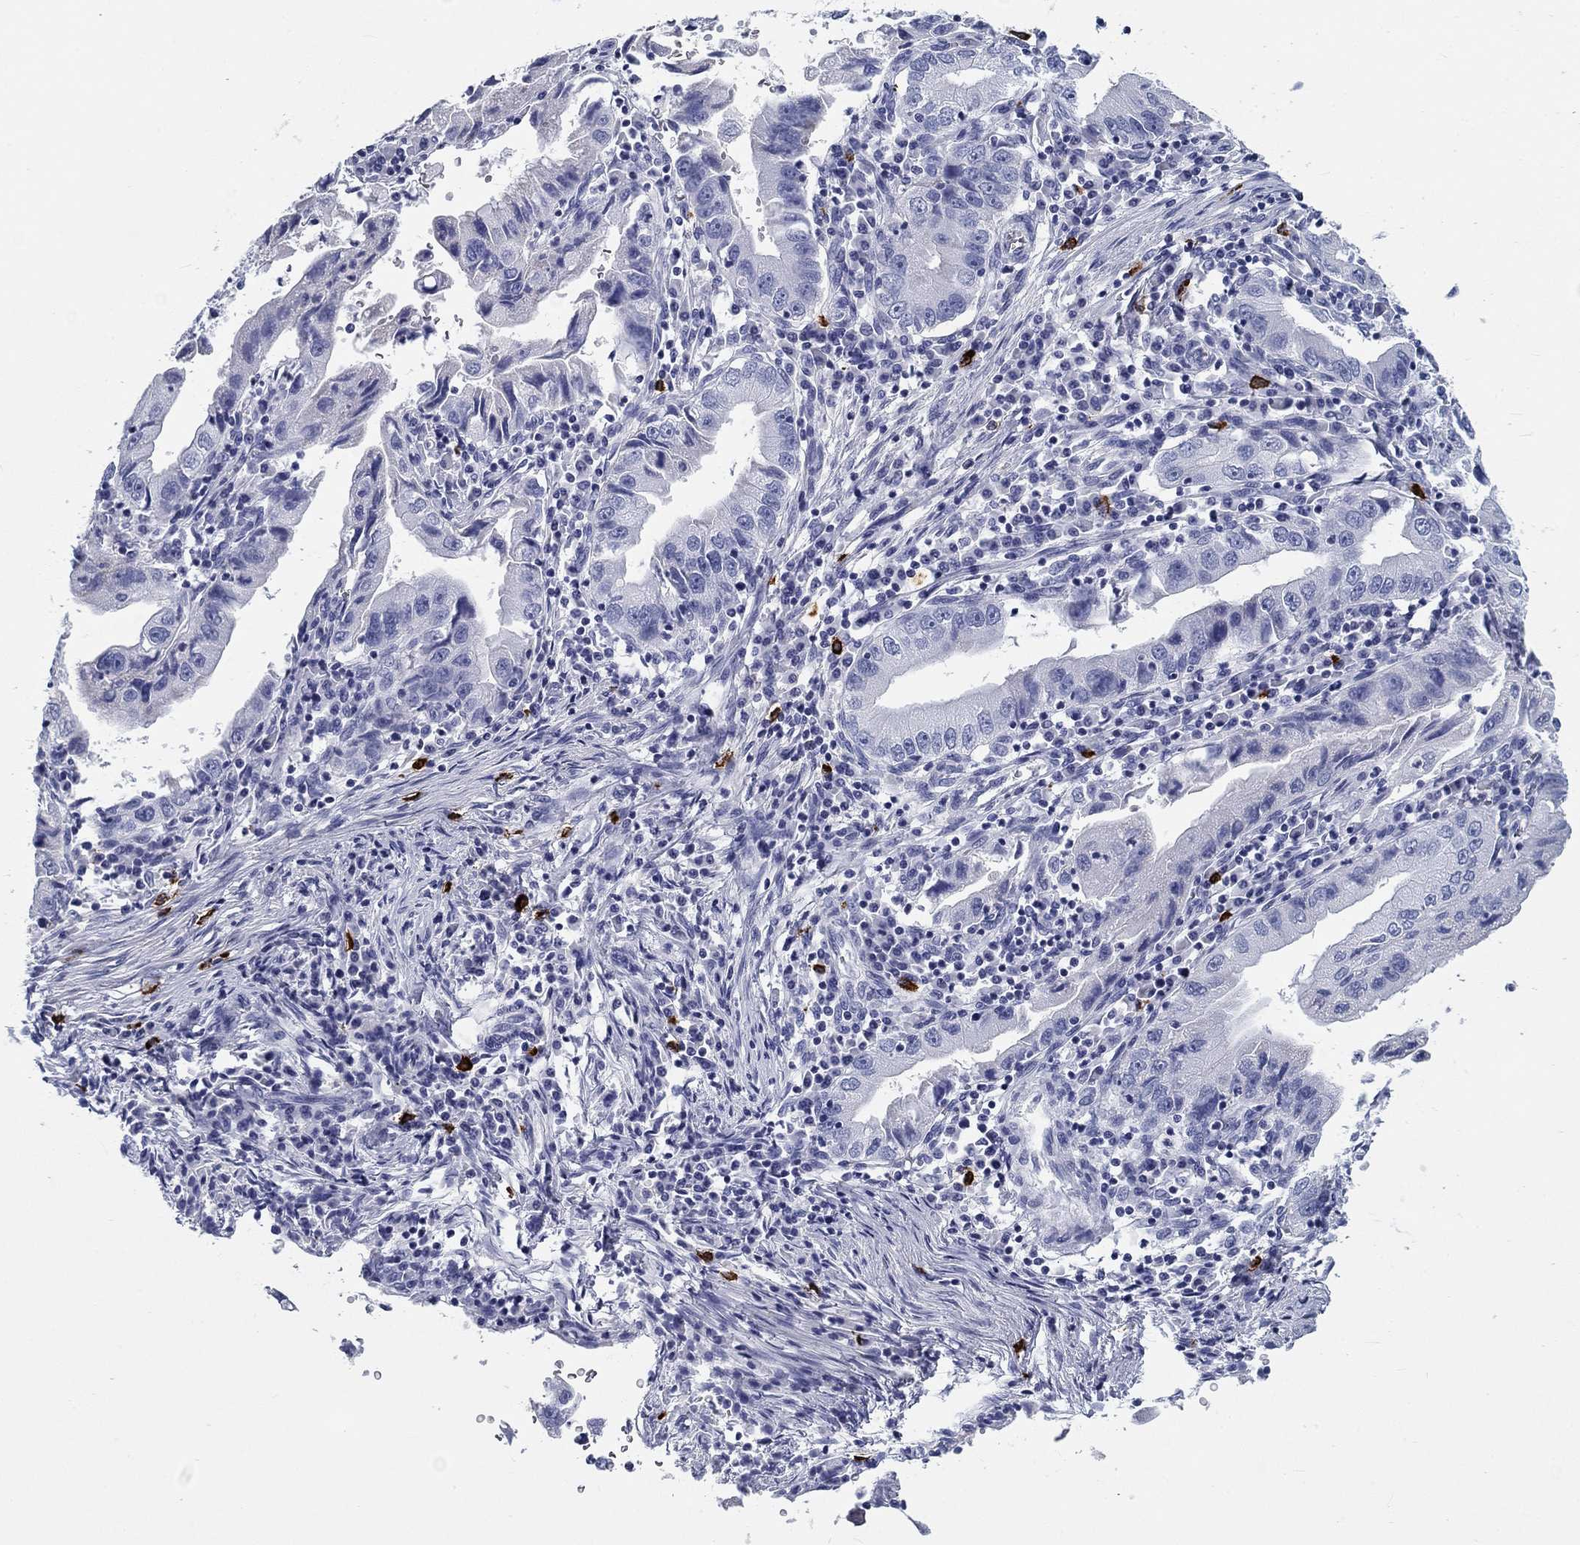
{"staining": {"intensity": "negative", "quantity": "none", "location": "none"}, "tissue": "stomach cancer", "cell_type": "Tumor cells", "image_type": "cancer", "snomed": [{"axis": "morphology", "description": "Adenocarcinoma, NOS"}, {"axis": "topography", "description": "Stomach"}], "caption": "Immunohistochemical staining of human stomach cancer (adenocarcinoma) shows no significant expression in tumor cells.", "gene": "CD40LG", "patient": {"sex": "male", "age": 76}}